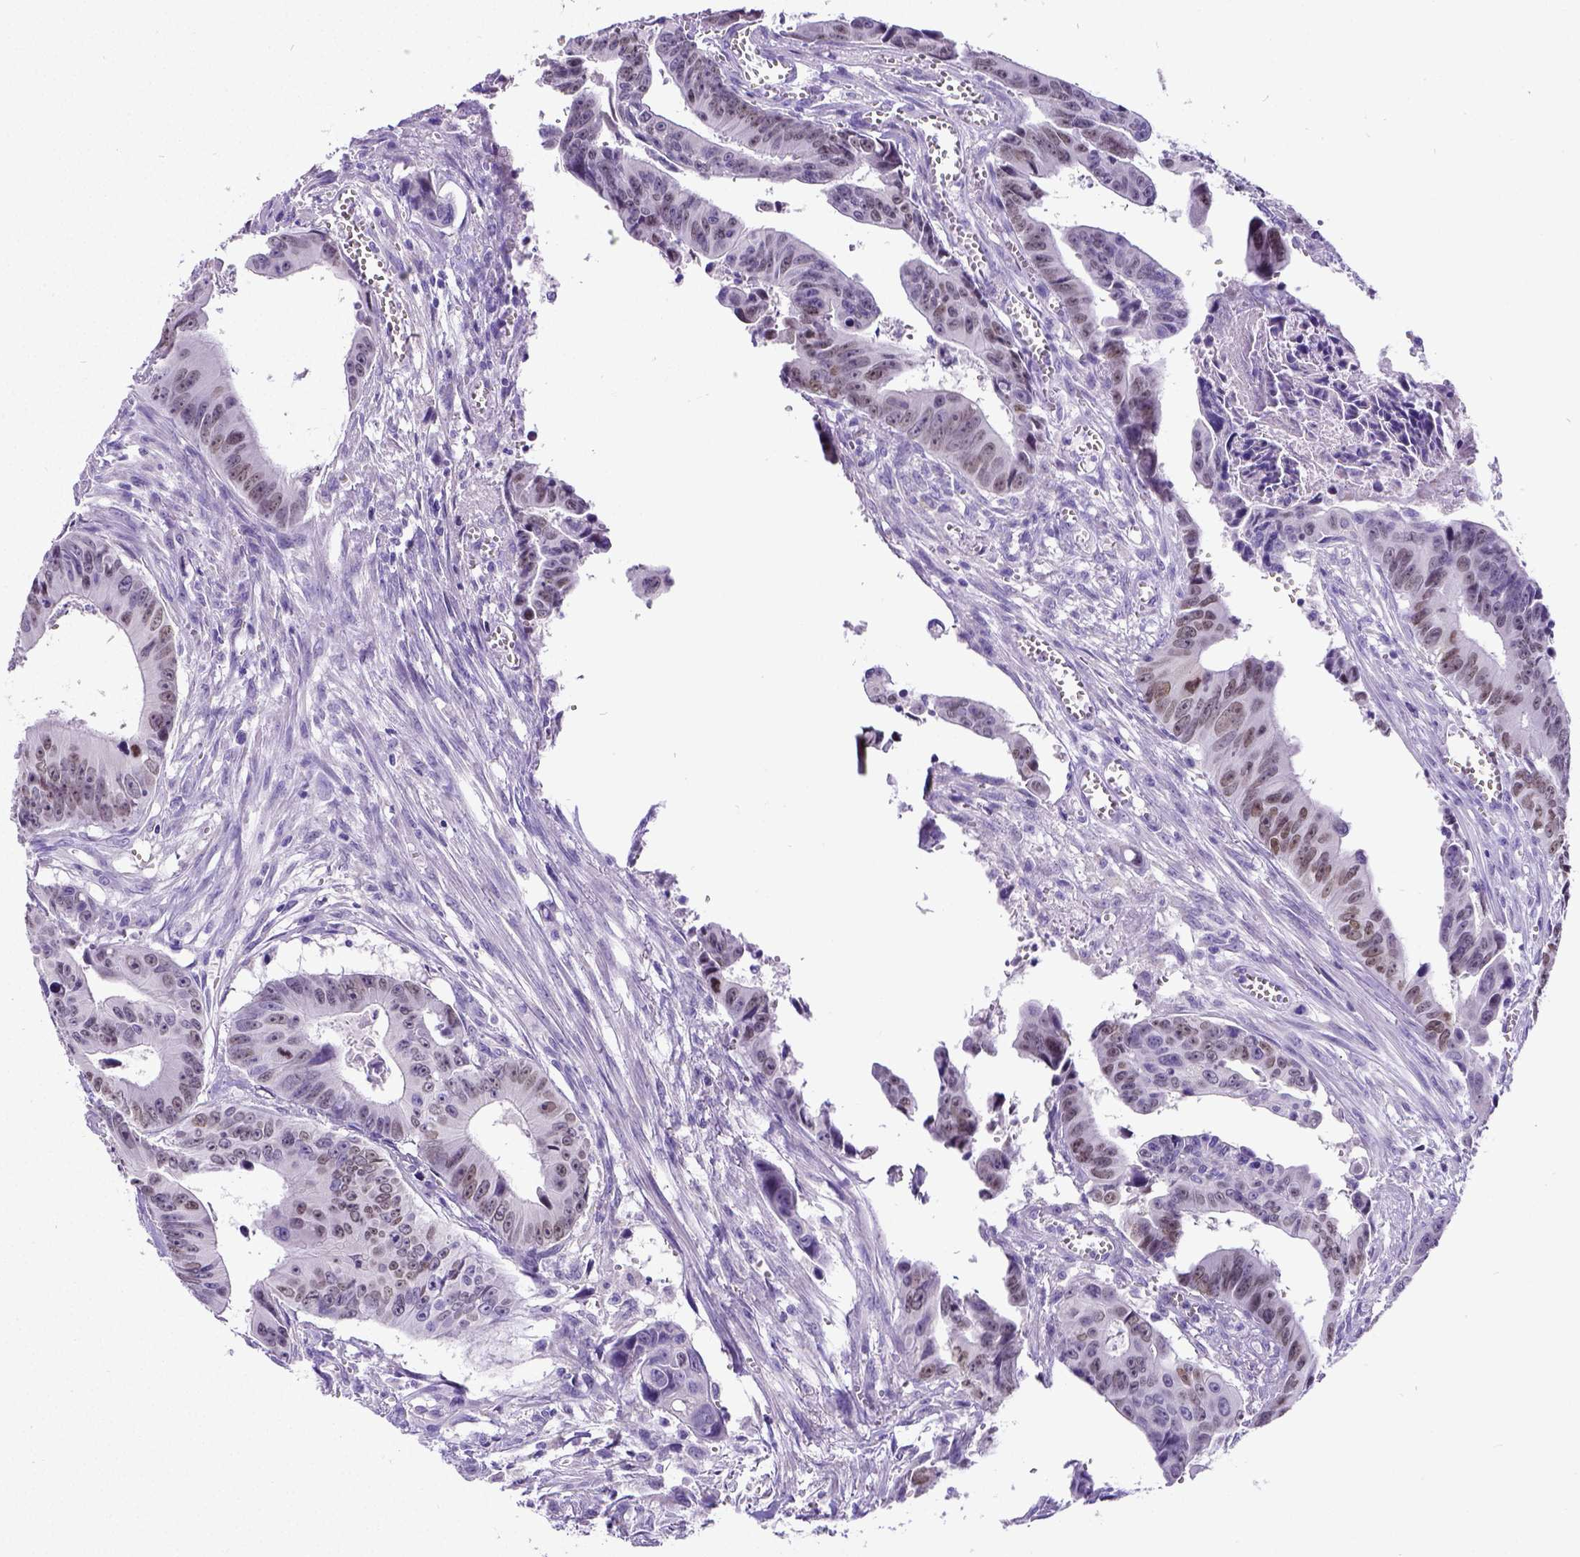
{"staining": {"intensity": "weak", "quantity": ">75%", "location": "nuclear"}, "tissue": "colorectal cancer", "cell_type": "Tumor cells", "image_type": "cancer", "snomed": [{"axis": "morphology", "description": "Adenocarcinoma, NOS"}, {"axis": "topography", "description": "Colon"}], "caption": "DAB (3,3'-diaminobenzidine) immunohistochemical staining of colorectal cancer demonstrates weak nuclear protein expression in about >75% of tumor cells.", "gene": "SATB2", "patient": {"sex": "female", "age": 87}}